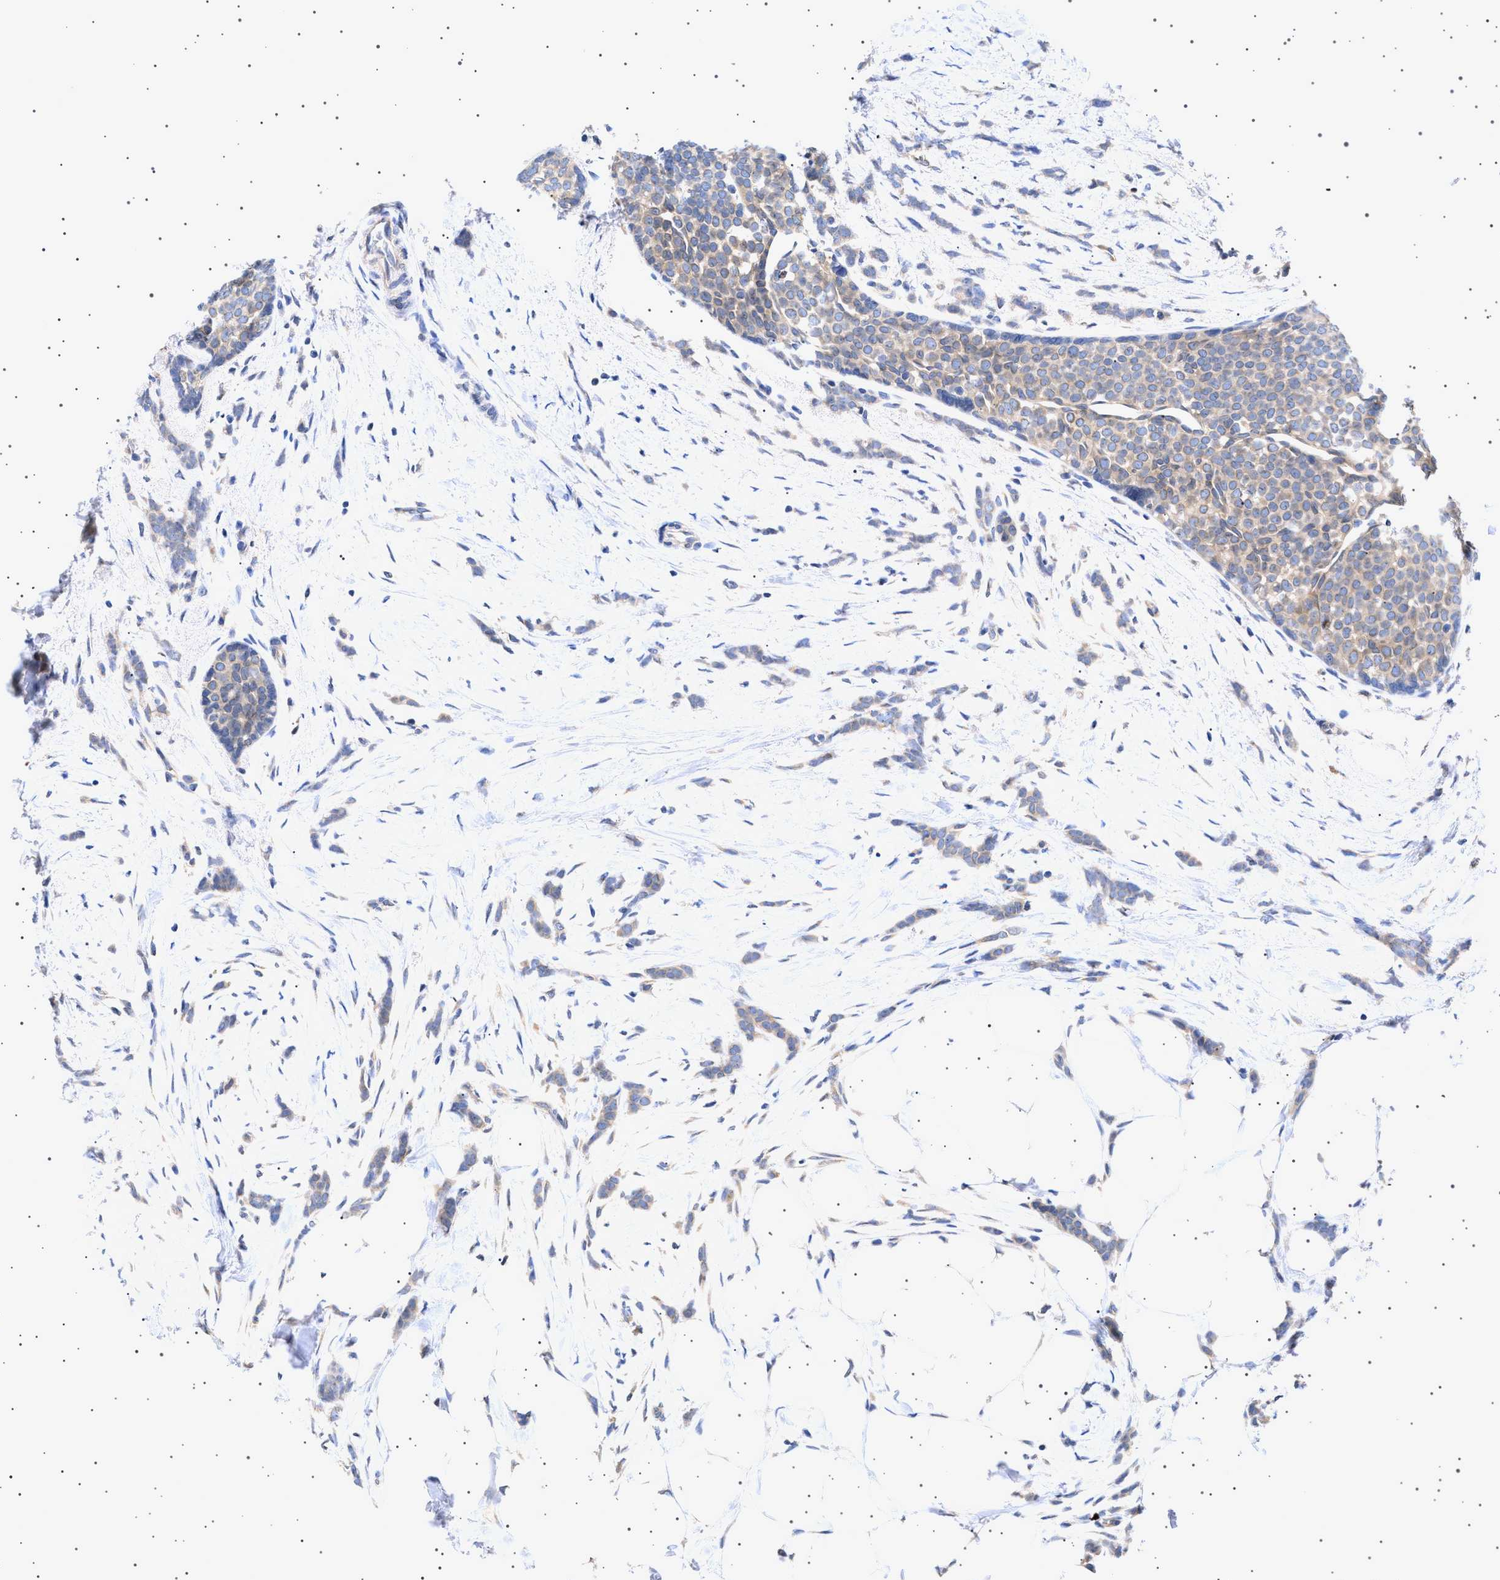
{"staining": {"intensity": "weak", "quantity": ">75%", "location": "cytoplasmic/membranous"}, "tissue": "breast cancer", "cell_type": "Tumor cells", "image_type": "cancer", "snomed": [{"axis": "morphology", "description": "Lobular carcinoma, in situ"}, {"axis": "morphology", "description": "Lobular carcinoma"}, {"axis": "topography", "description": "Breast"}], "caption": "DAB (3,3'-diaminobenzidine) immunohistochemical staining of breast cancer demonstrates weak cytoplasmic/membranous protein staining in approximately >75% of tumor cells.", "gene": "NUP93", "patient": {"sex": "female", "age": 41}}